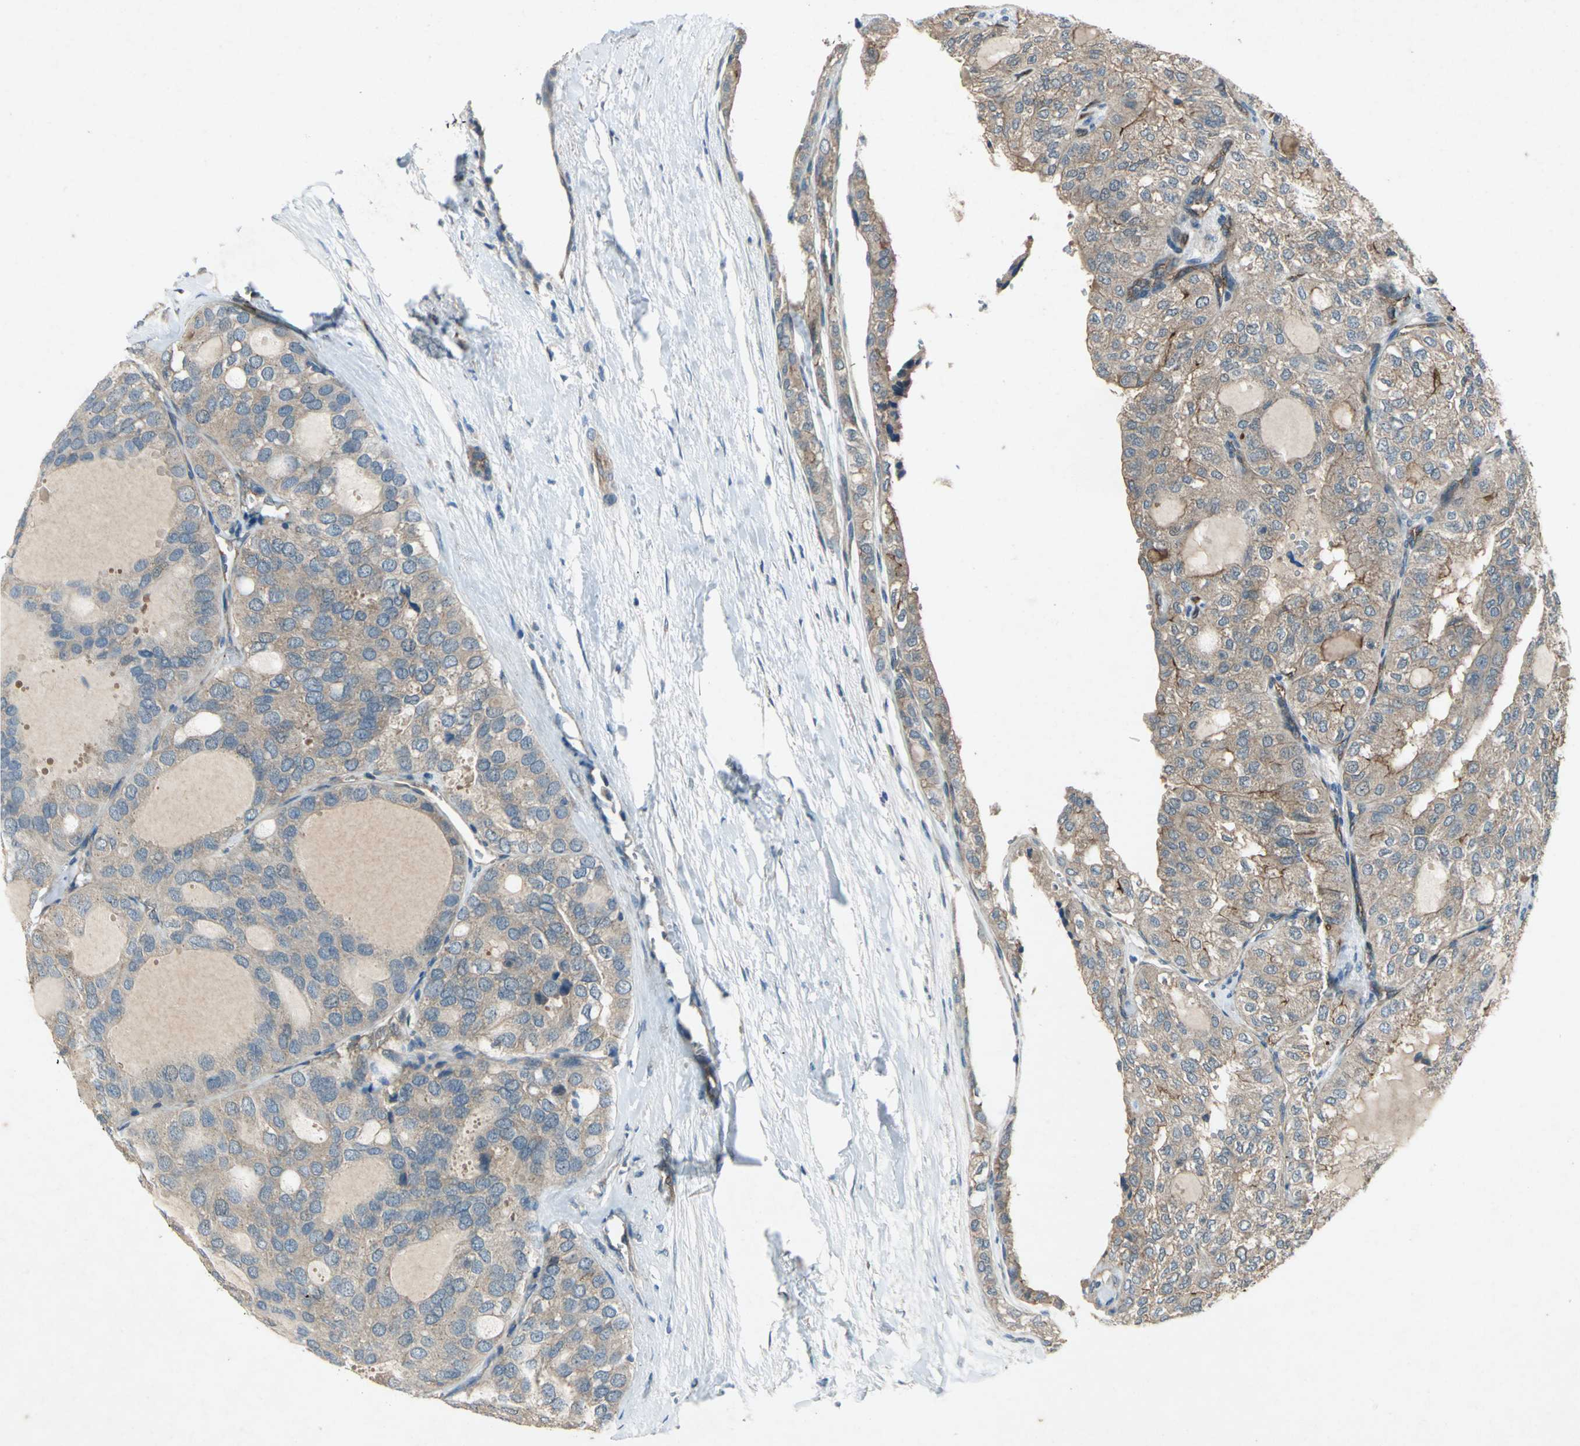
{"staining": {"intensity": "moderate", "quantity": ">75%", "location": "cytoplasmic/membranous"}, "tissue": "thyroid cancer", "cell_type": "Tumor cells", "image_type": "cancer", "snomed": [{"axis": "morphology", "description": "Follicular adenoma carcinoma, NOS"}, {"axis": "topography", "description": "Thyroid gland"}], "caption": "Immunohistochemical staining of human thyroid follicular adenoma carcinoma displays moderate cytoplasmic/membranous protein expression in approximately >75% of tumor cells.", "gene": "EMCN", "patient": {"sex": "male", "age": 75}}